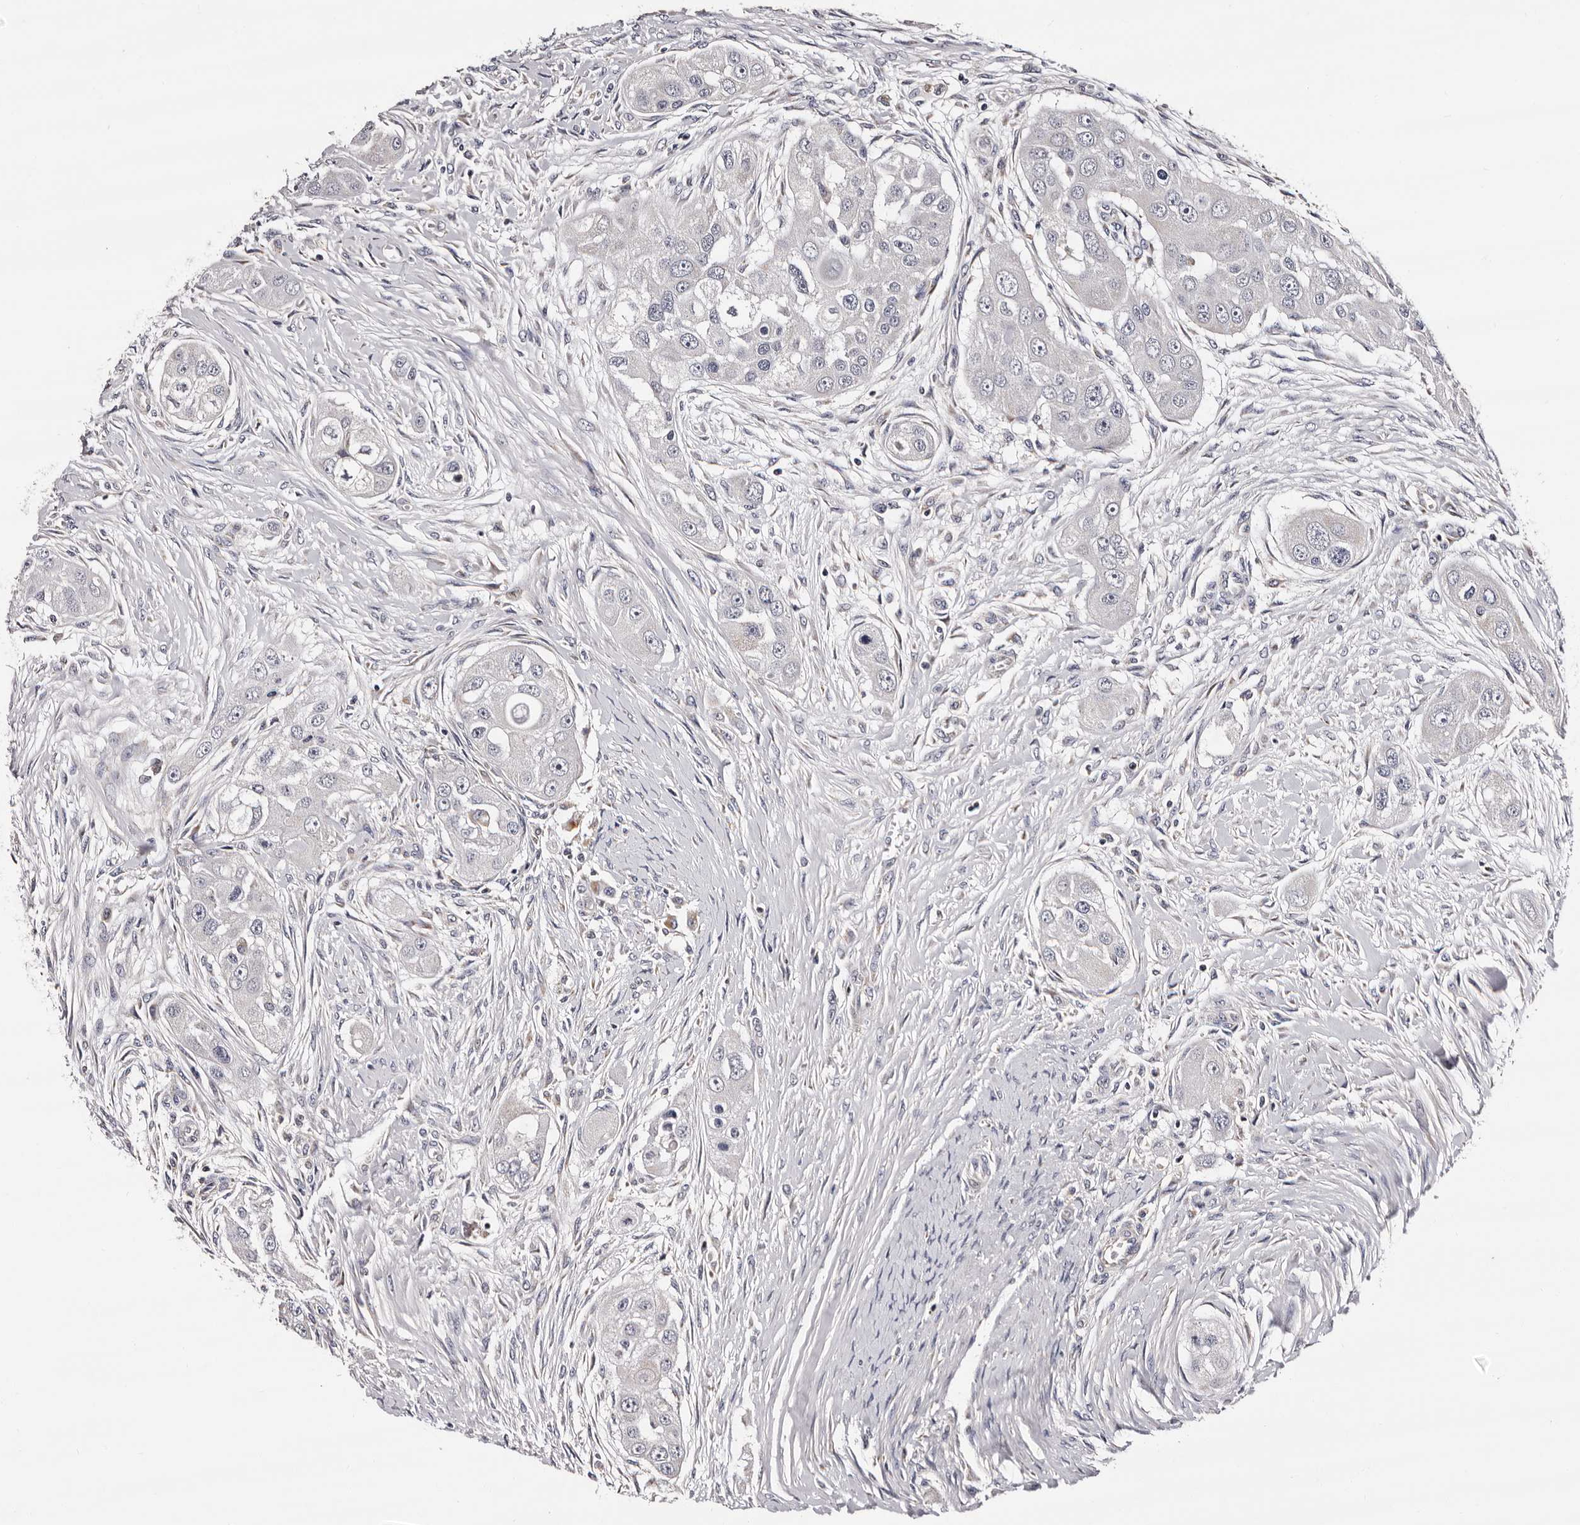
{"staining": {"intensity": "negative", "quantity": "none", "location": "none"}, "tissue": "head and neck cancer", "cell_type": "Tumor cells", "image_type": "cancer", "snomed": [{"axis": "morphology", "description": "Normal tissue, NOS"}, {"axis": "morphology", "description": "Squamous cell carcinoma, NOS"}, {"axis": "topography", "description": "Skeletal muscle"}, {"axis": "topography", "description": "Head-Neck"}], "caption": "Micrograph shows no significant protein staining in tumor cells of head and neck cancer (squamous cell carcinoma).", "gene": "TAF4B", "patient": {"sex": "male", "age": 51}}